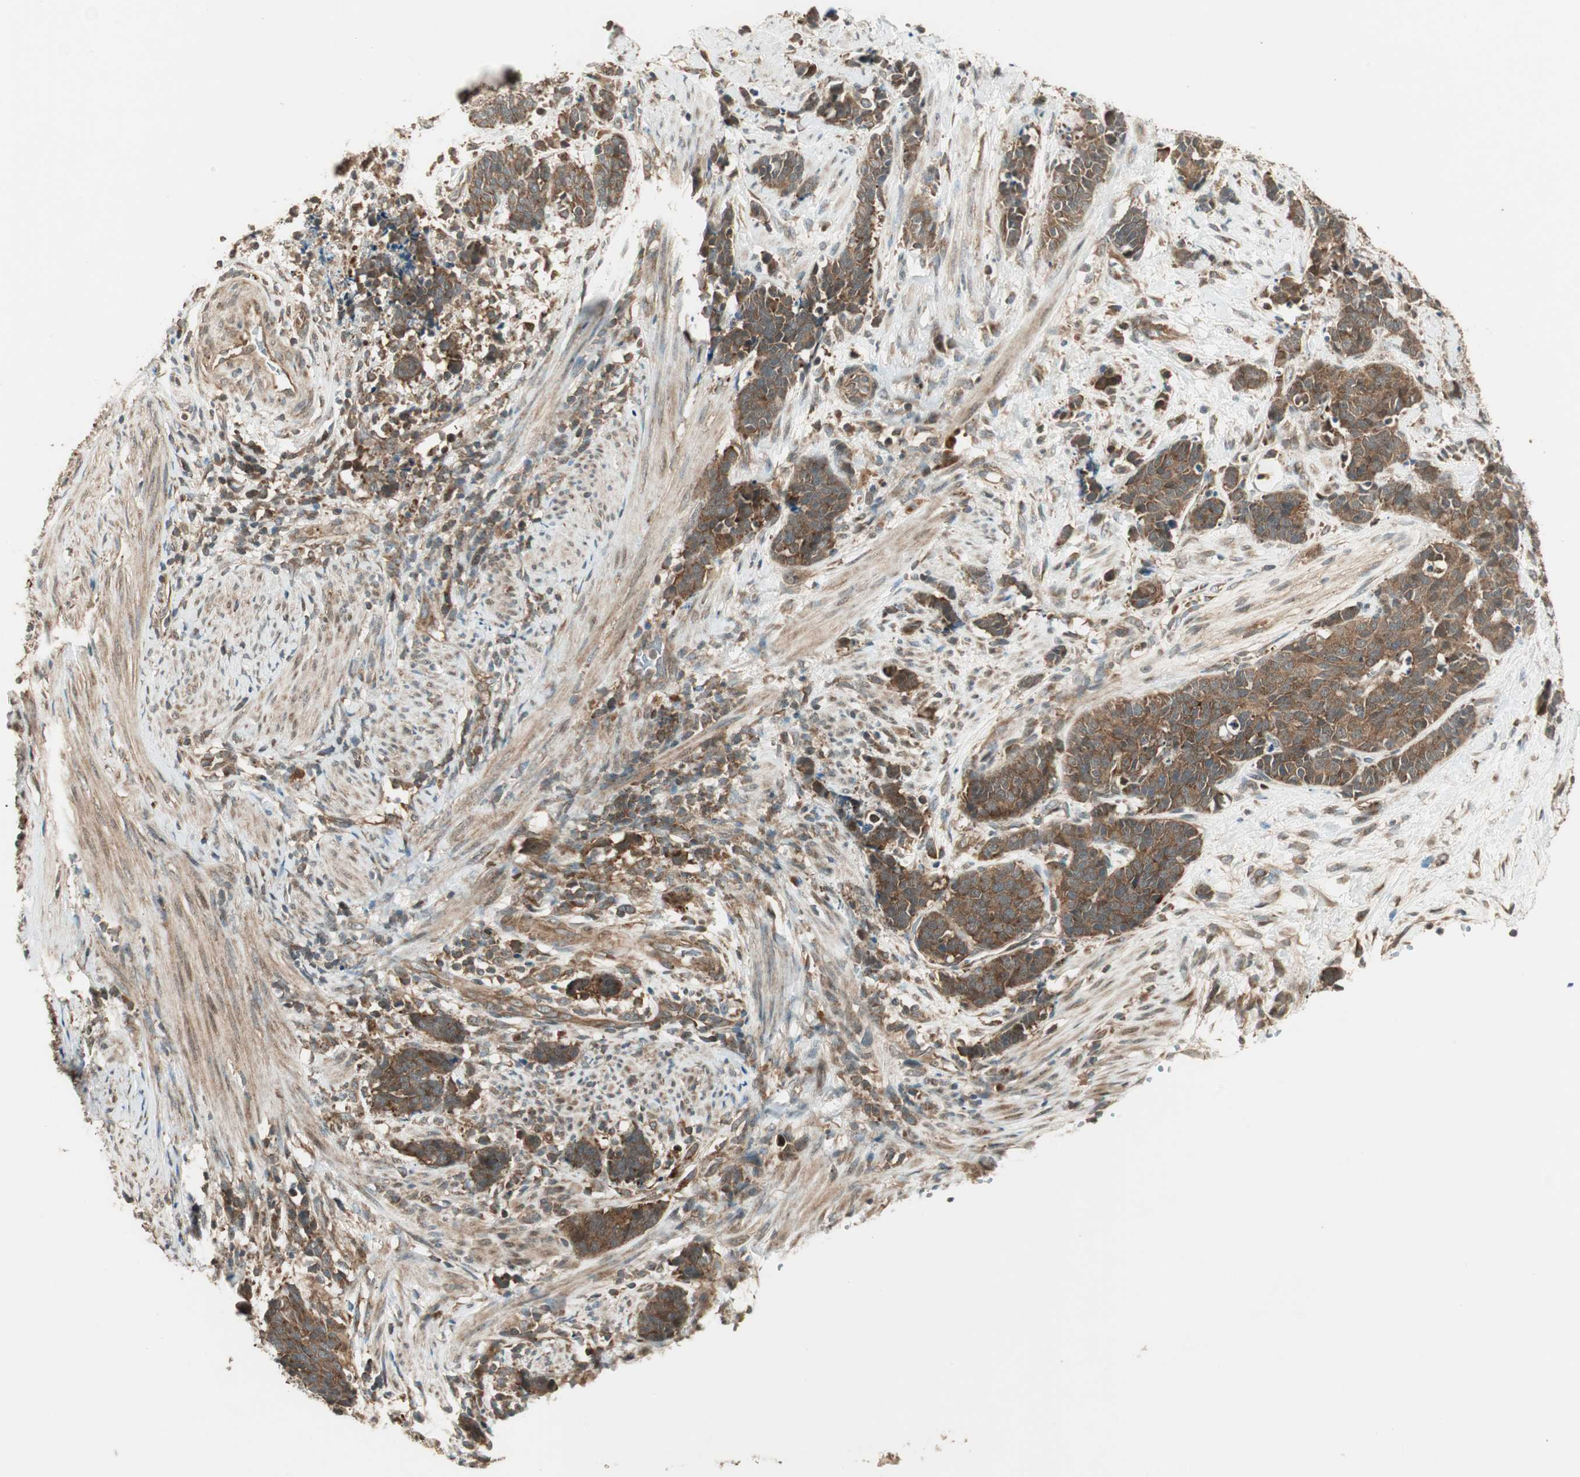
{"staining": {"intensity": "moderate", "quantity": ">75%", "location": "cytoplasmic/membranous"}, "tissue": "cervical cancer", "cell_type": "Tumor cells", "image_type": "cancer", "snomed": [{"axis": "morphology", "description": "Squamous cell carcinoma, NOS"}, {"axis": "topography", "description": "Cervix"}], "caption": "Squamous cell carcinoma (cervical) stained with a brown dye displays moderate cytoplasmic/membranous positive expression in approximately >75% of tumor cells.", "gene": "CNOT4", "patient": {"sex": "female", "age": 35}}